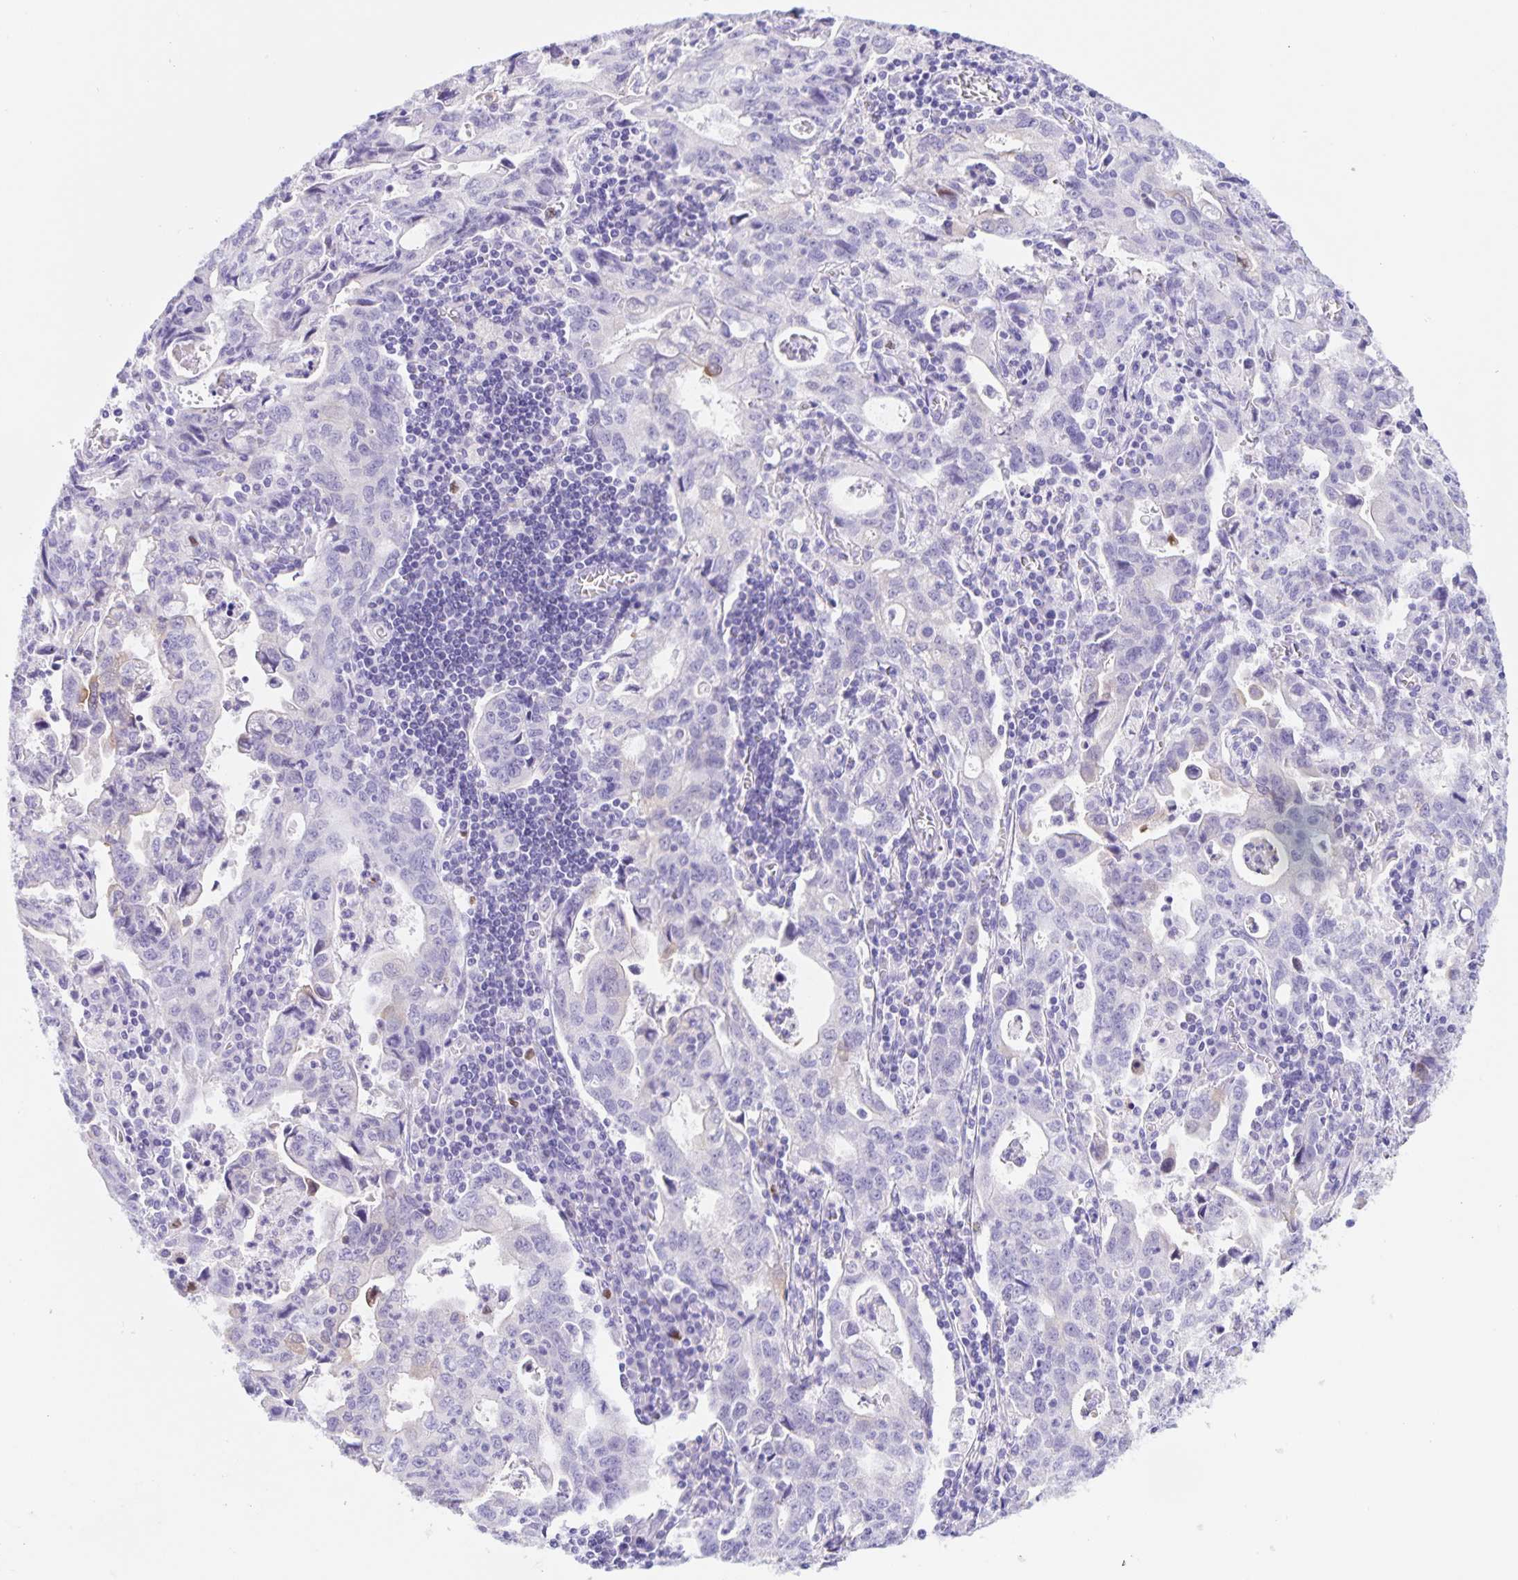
{"staining": {"intensity": "negative", "quantity": "none", "location": "none"}, "tissue": "stomach cancer", "cell_type": "Tumor cells", "image_type": "cancer", "snomed": [{"axis": "morphology", "description": "Adenocarcinoma, NOS"}, {"axis": "topography", "description": "Stomach, upper"}], "caption": "An image of human stomach adenocarcinoma is negative for staining in tumor cells.", "gene": "TGIF2LX", "patient": {"sex": "male", "age": 85}}